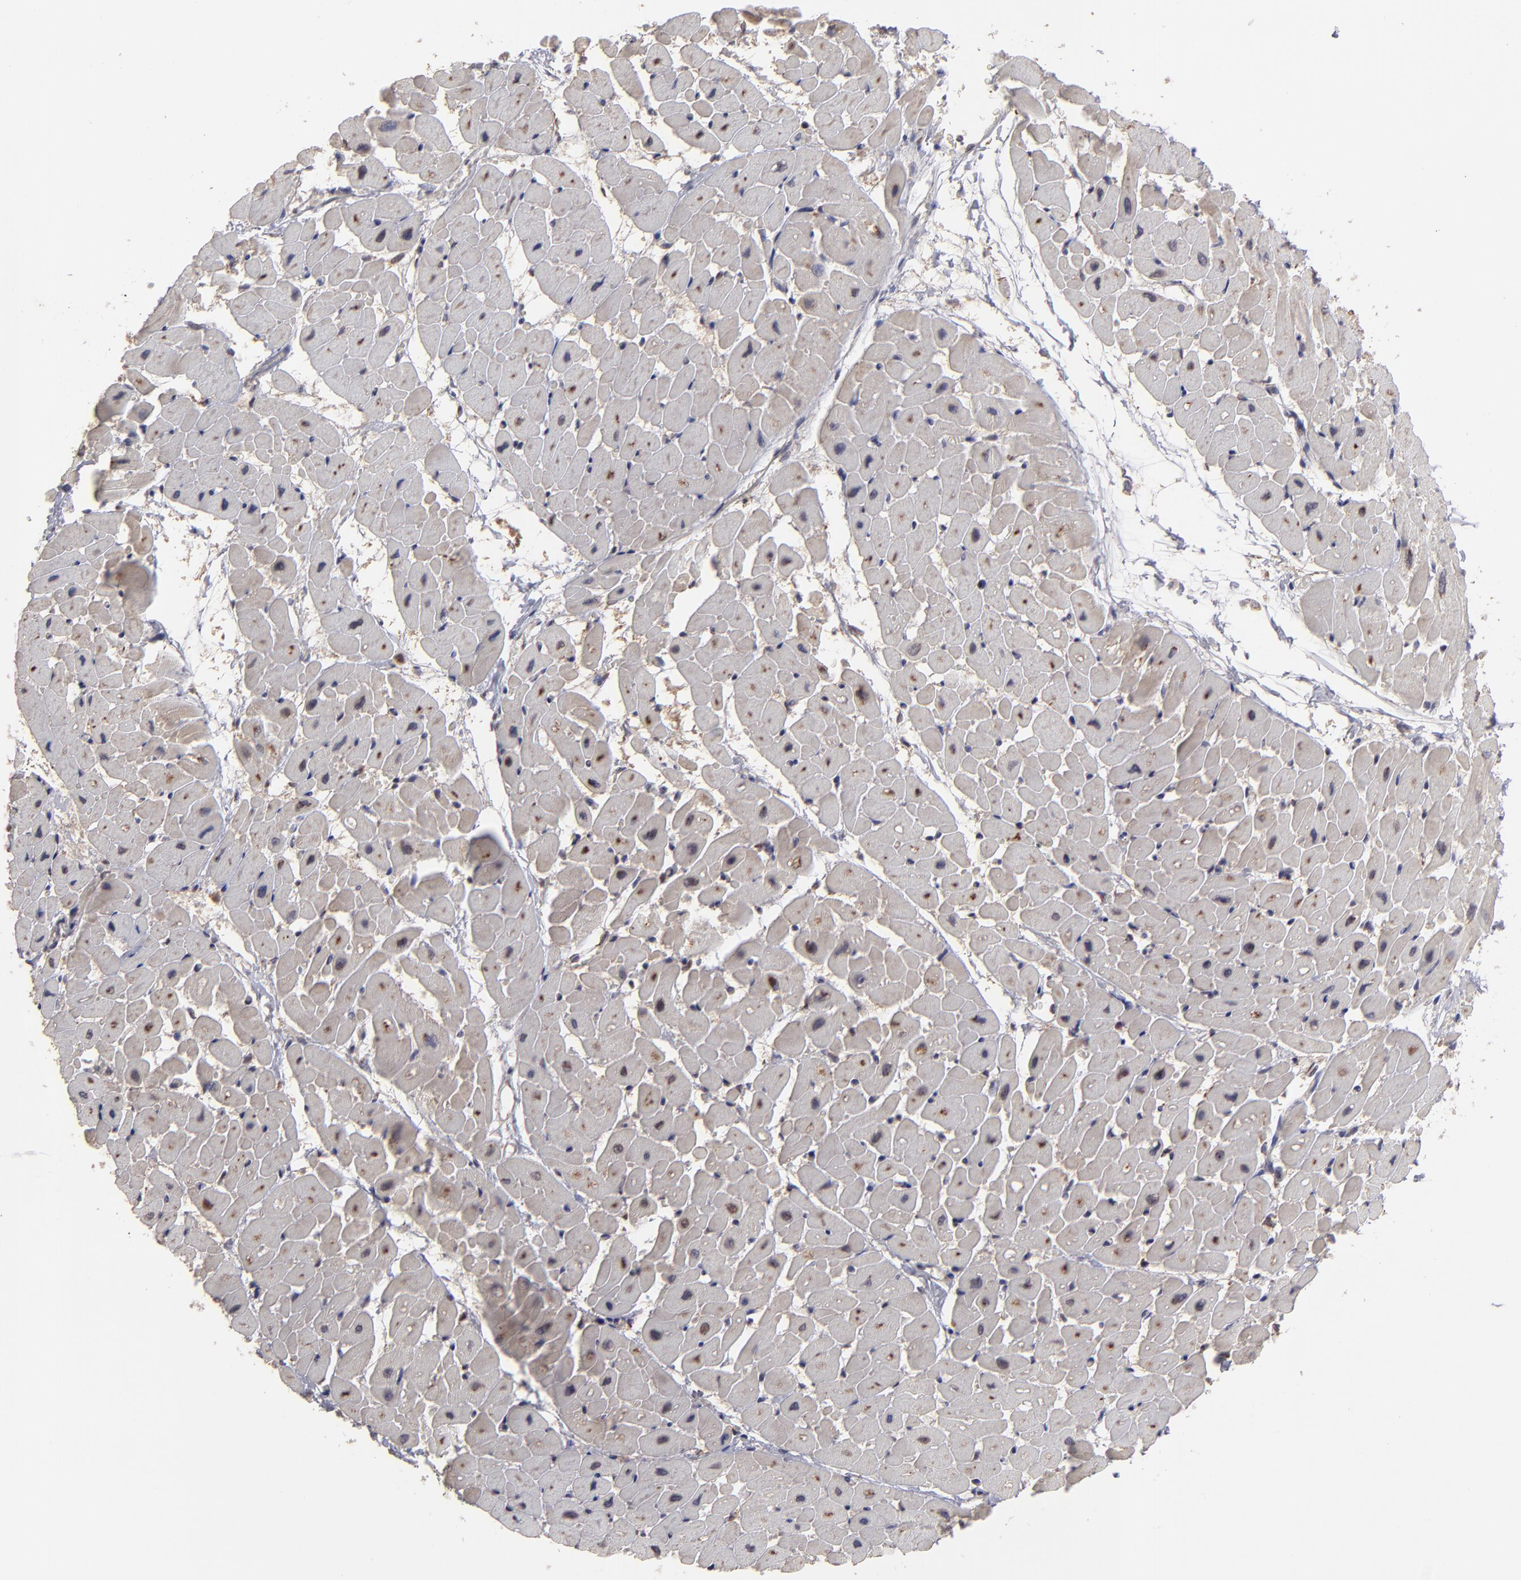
{"staining": {"intensity": "weak", "quantity": ">75%", "location": "cytoplasmic/membranous,nuclear"}, "tissue": "heart muscle", "cell_type": "Cardiomyocytes", "image_type": "normal", "snomed": [{"axis": "morphology", "description": "Normal tissue, NOS"}, {"axis": "topography", "description": "Heart"}], "caption": "Protein expression analysis of normal heart muscle reveals weak cytoplasmic/membranous,nuclear positivity in approximately >75% of cardiomyocytes.", "gene": "SLC15A1", "patient": {"sex": "male", "age": 45}}